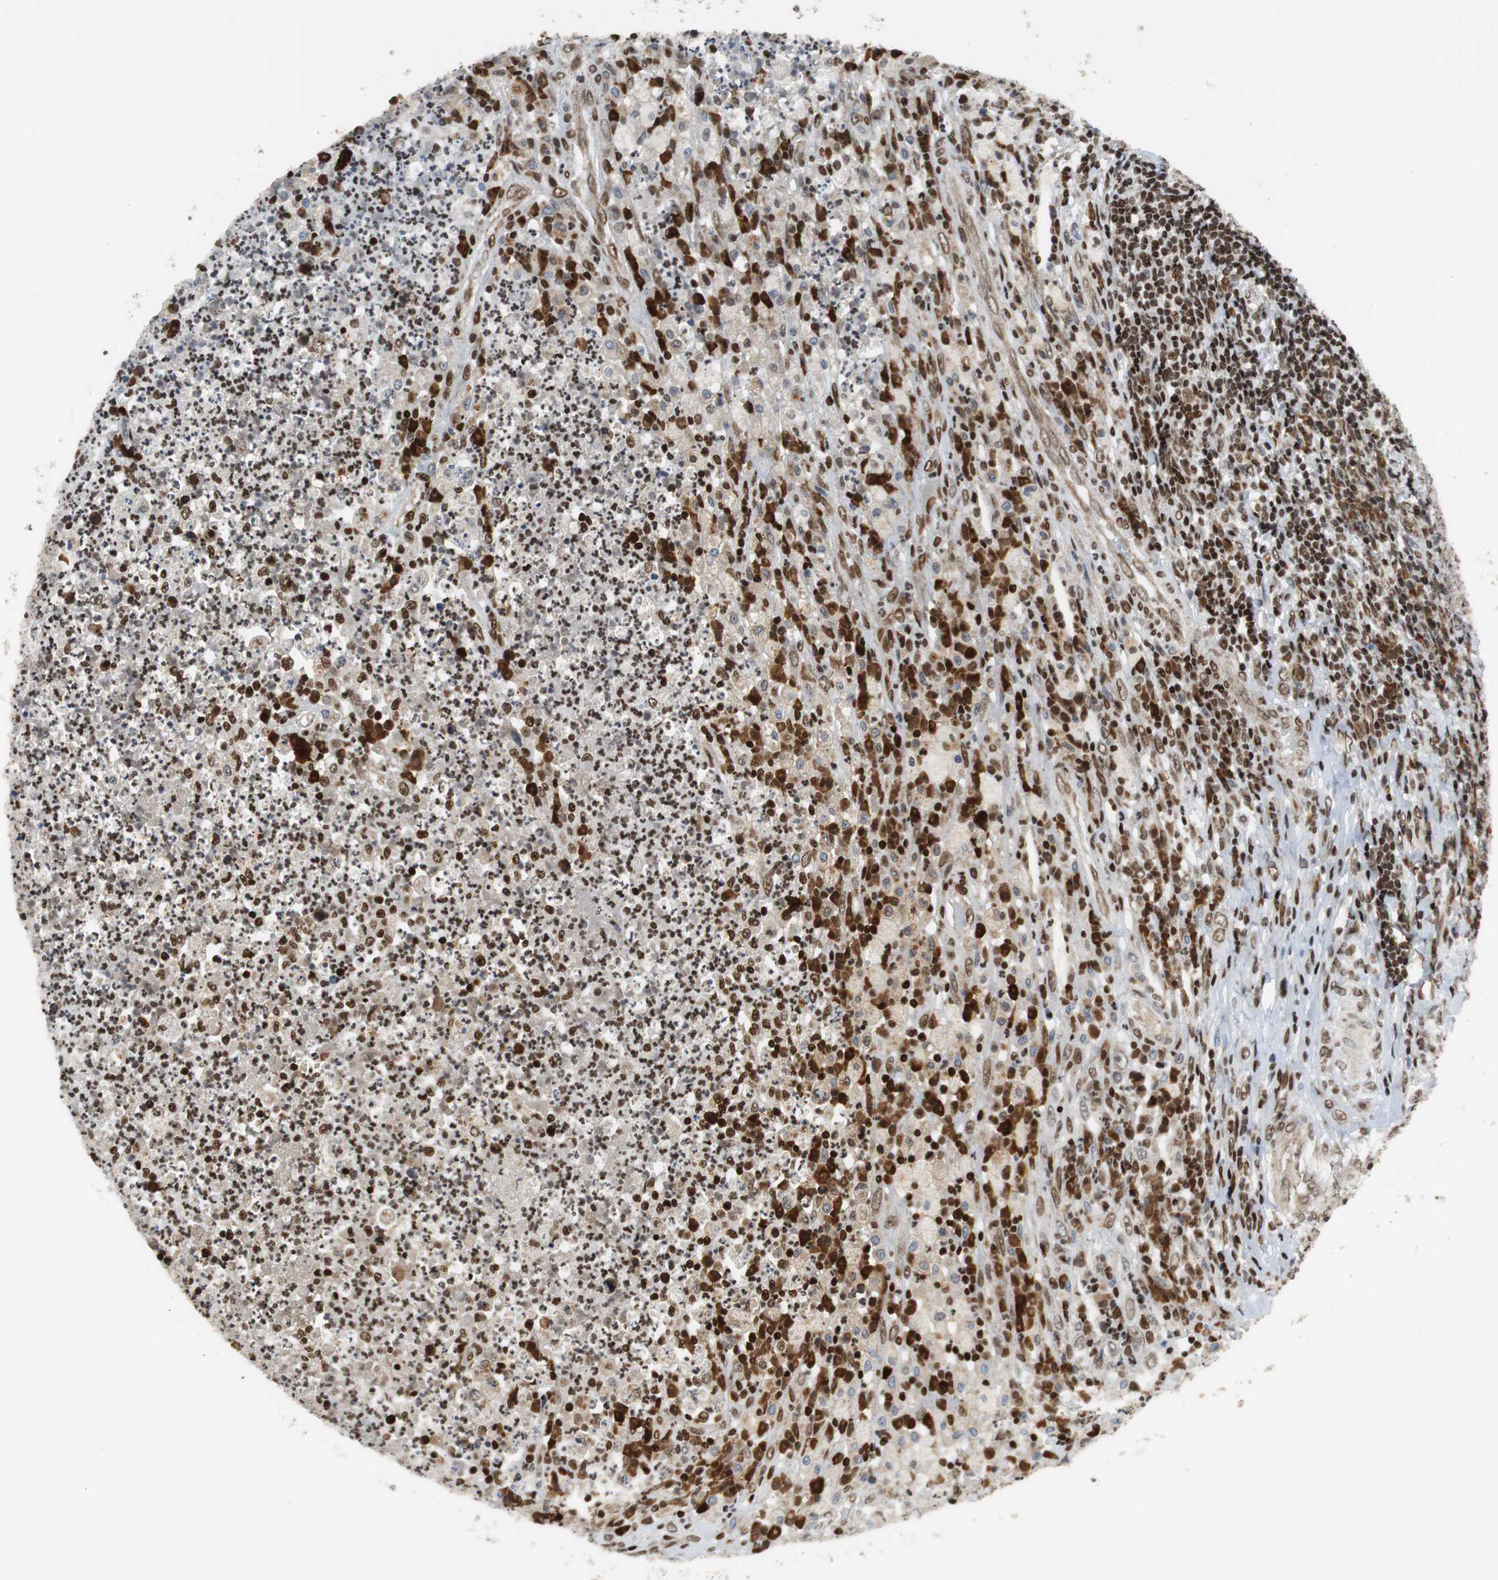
{"staining": {"intensity": "strong", "quantity": ">75%", "location": "nuclear"}, "tissue": "testis cancer", "cell_type": "Tumor cells", "image_type": "cancer", "snomed": [{"axis": "morphology", "description": "Necrosis, NOS"}, {"axis": "morphology", "description": "Carcinoma, Embryonal, NOS"}, {"axis": "topography", "description": "Testis"}], "caption": "A histopathology image showing strong nuclear expression in about >75% of tumor cells in testis embryonal carcinoma, as visualized by brown immunohistochemical staining.", "gene": "HDAC1", "patient": {"sex": "male", "age": 19}}